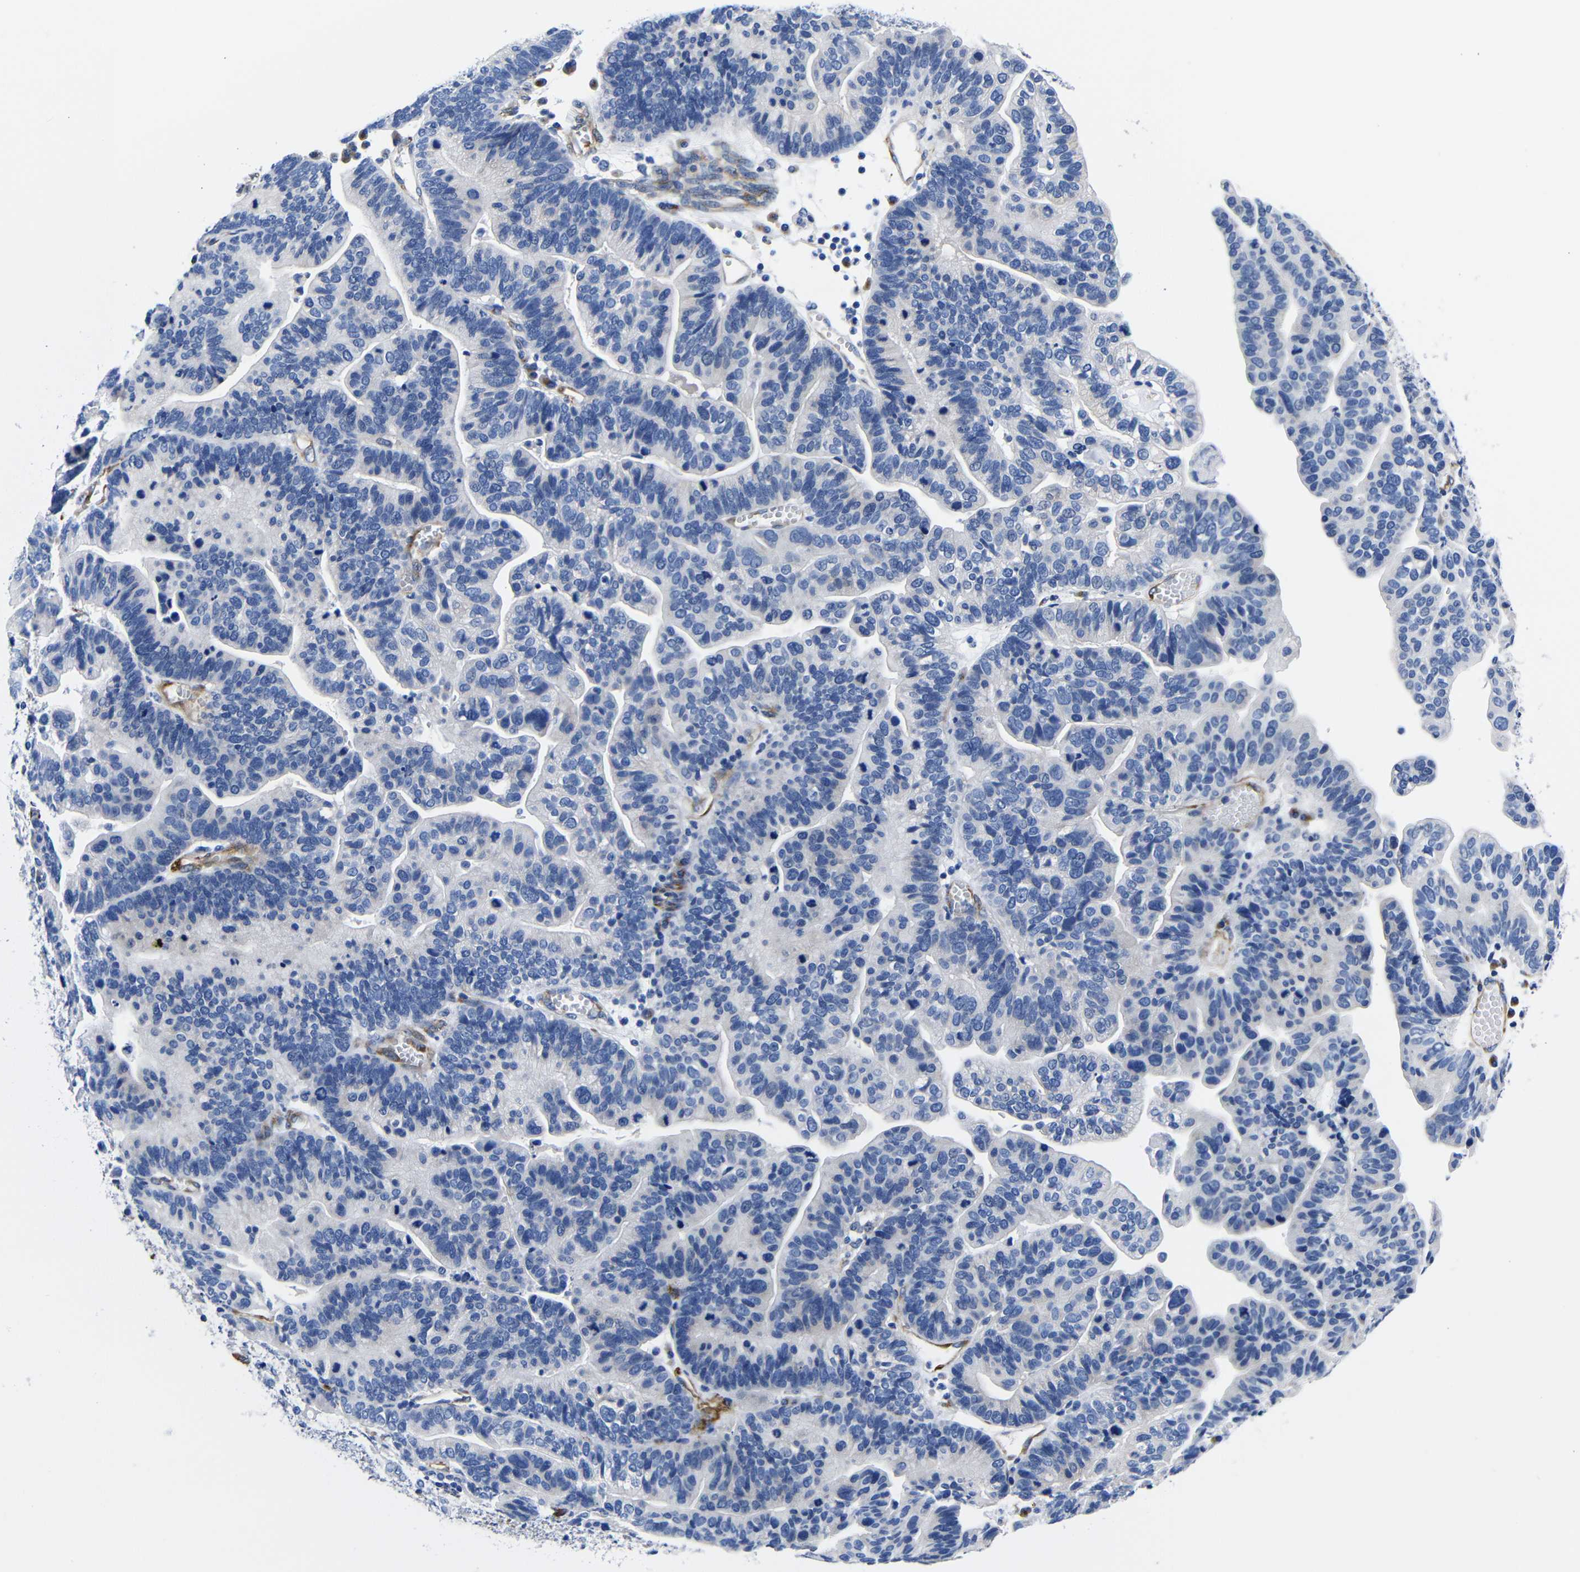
{"staining": {"intensity": "negative", "quantity": "none", "location": "none"}, "tissue": "ovarian cancer", "cell_type": "Tumor cells", "image_type": "cancer", "snomed": [{"axis": "morphology", "description": "Cystadenocarcinoma, serous, NOS"}, {"axis": "topography", "description": "Ovary"}], "caption": "Tumor cells show no significant expression in ovarian cancer (serous cystadenocarcinoma).", "gene": "LRIG1", "patient": {"sex": "female", "age": 56}}